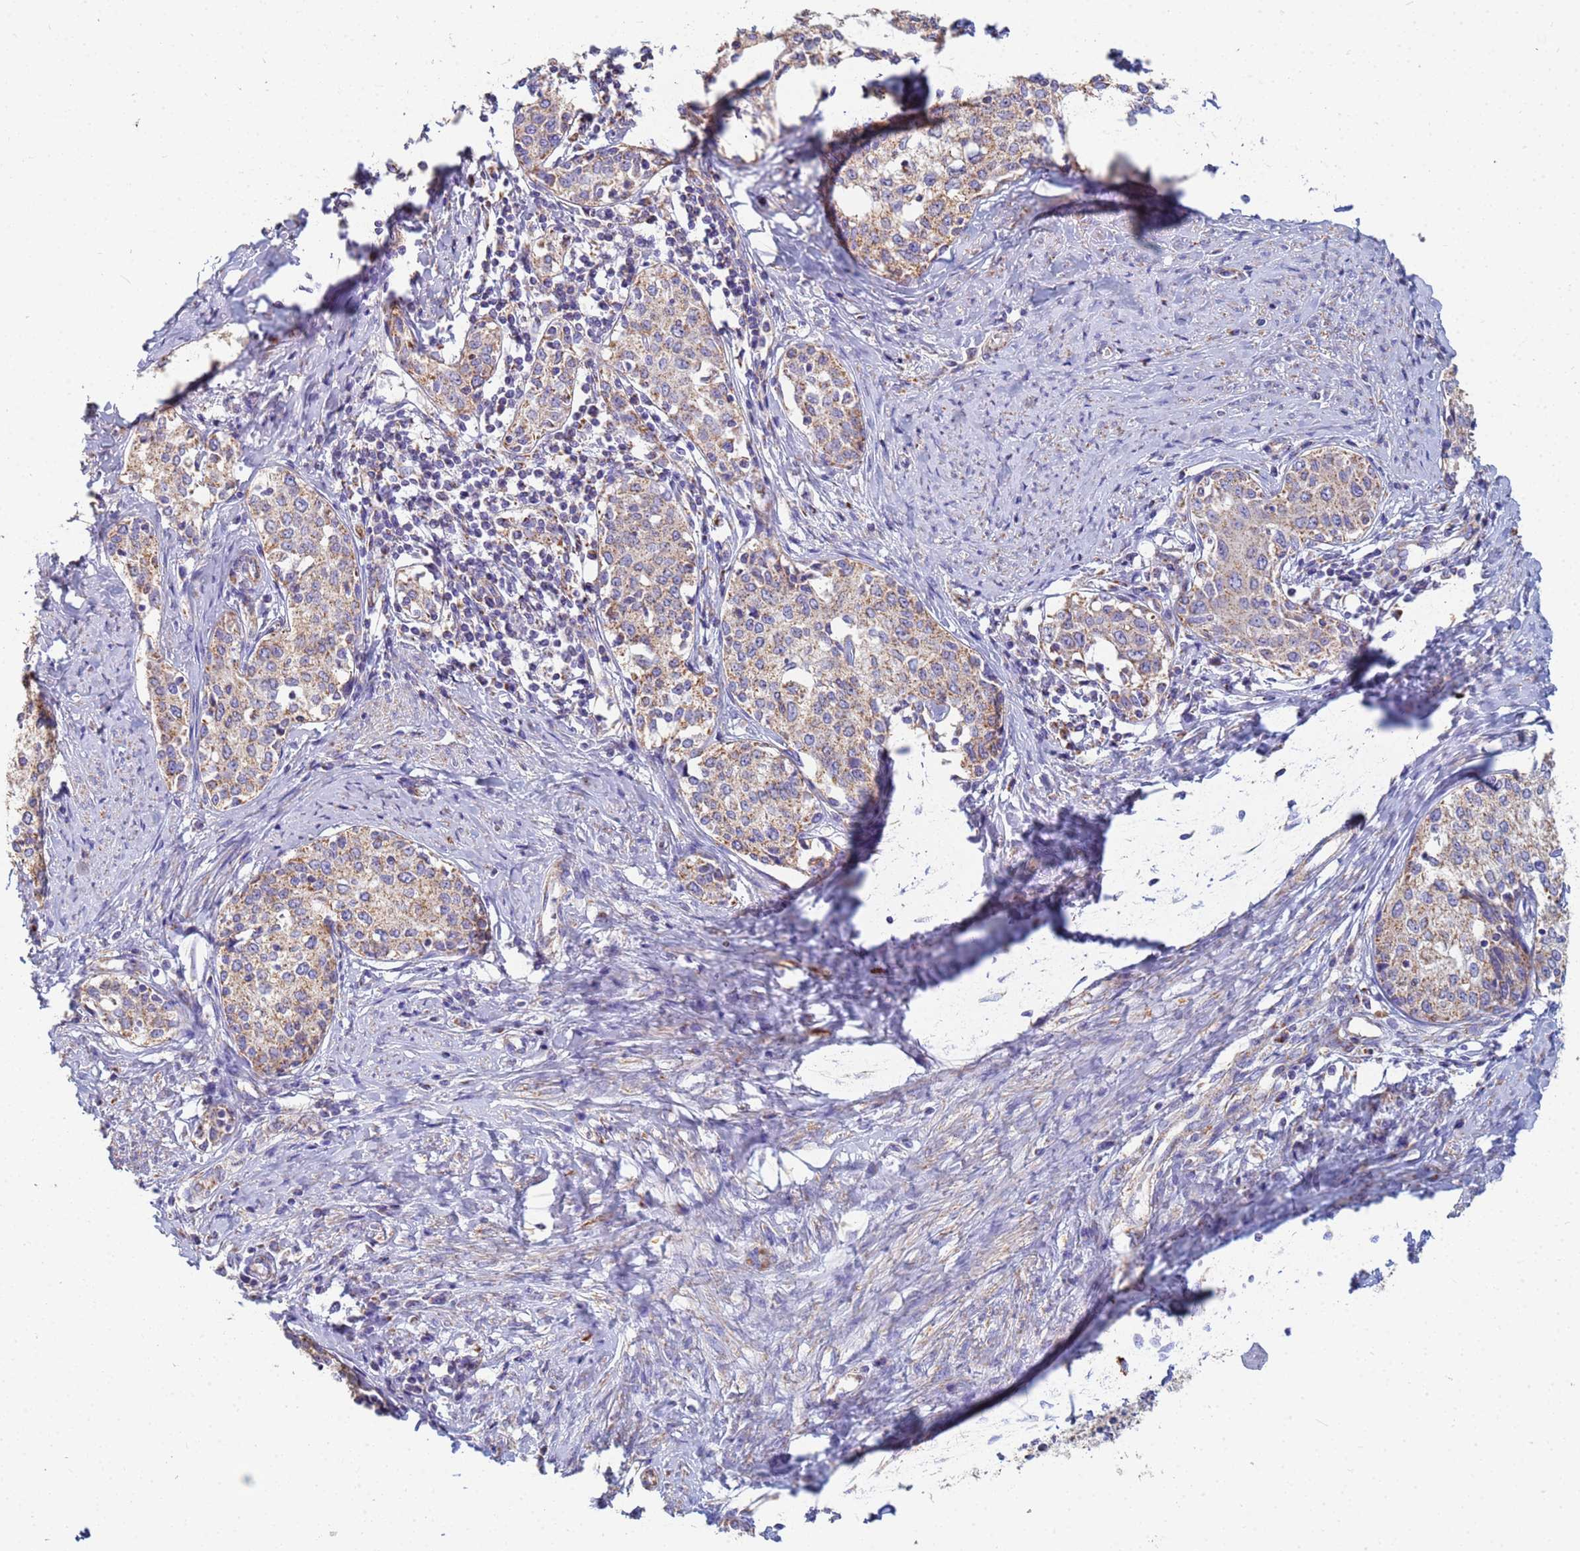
{"staining": {"intensity": "weak", "quantity": ">75%", "location": "cytoplasmic/membranous"}, "tissue": "cervical cancer", "cell_type": "Tumor cells", "image_type": "cancer", "snomed": [{"axis": "morphology", "description": "Squamous cell carcinoma, NOS"}, {"axis": "morphology", "description": "Adenocarcinoma, NOS"}, {"axis": "topography", "description": "Cervix"}], "caption": "Immunohistochemistry (IHC) of human cervical cancer reveals low levels of weak cytoplasmic/membranous expression in about >75% of tumor cells.", "gene": "UQCRH", "patient": {"sex": "female", "age": 52}}